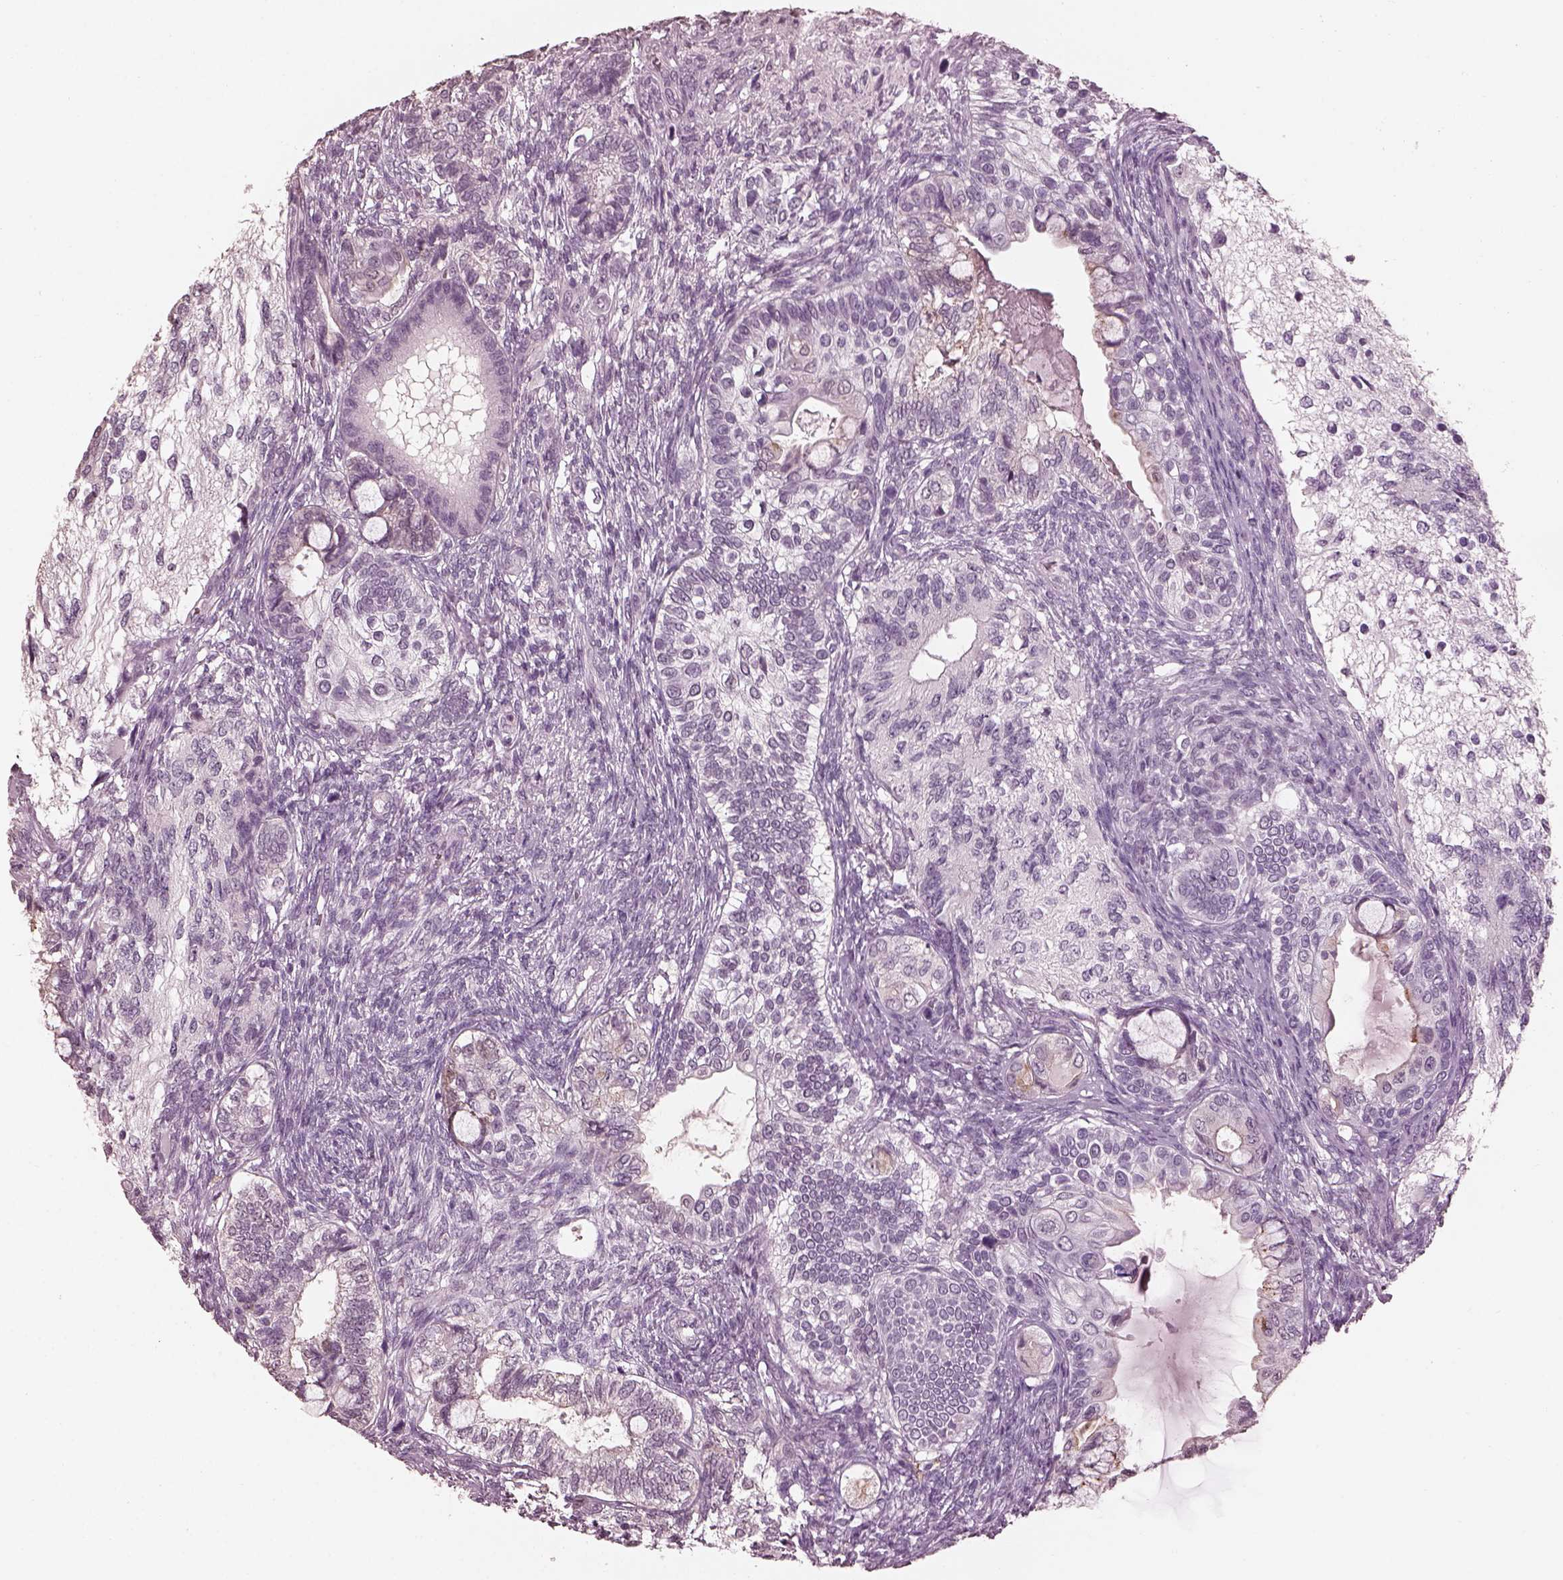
{"staining": {"intensity": "negative", "quantity": "none", "location": "none"}, "tissue": "testis cancer", "cell_type": "Tumor cells", "image_type": "cancer", "snomed": [{"axis": "morphology", "description": "Seminoma, NOS"}, {"axis": "morphology", "description": "Carcinoma, Embryonal, NOS"}, {"axis": "topography", "description": "Testis"}], "caption": "Tumor cells are negative for protein expression in human testis cancer.", "gene": "TSKS", "patient": {"sex": "male", "age": 41}}